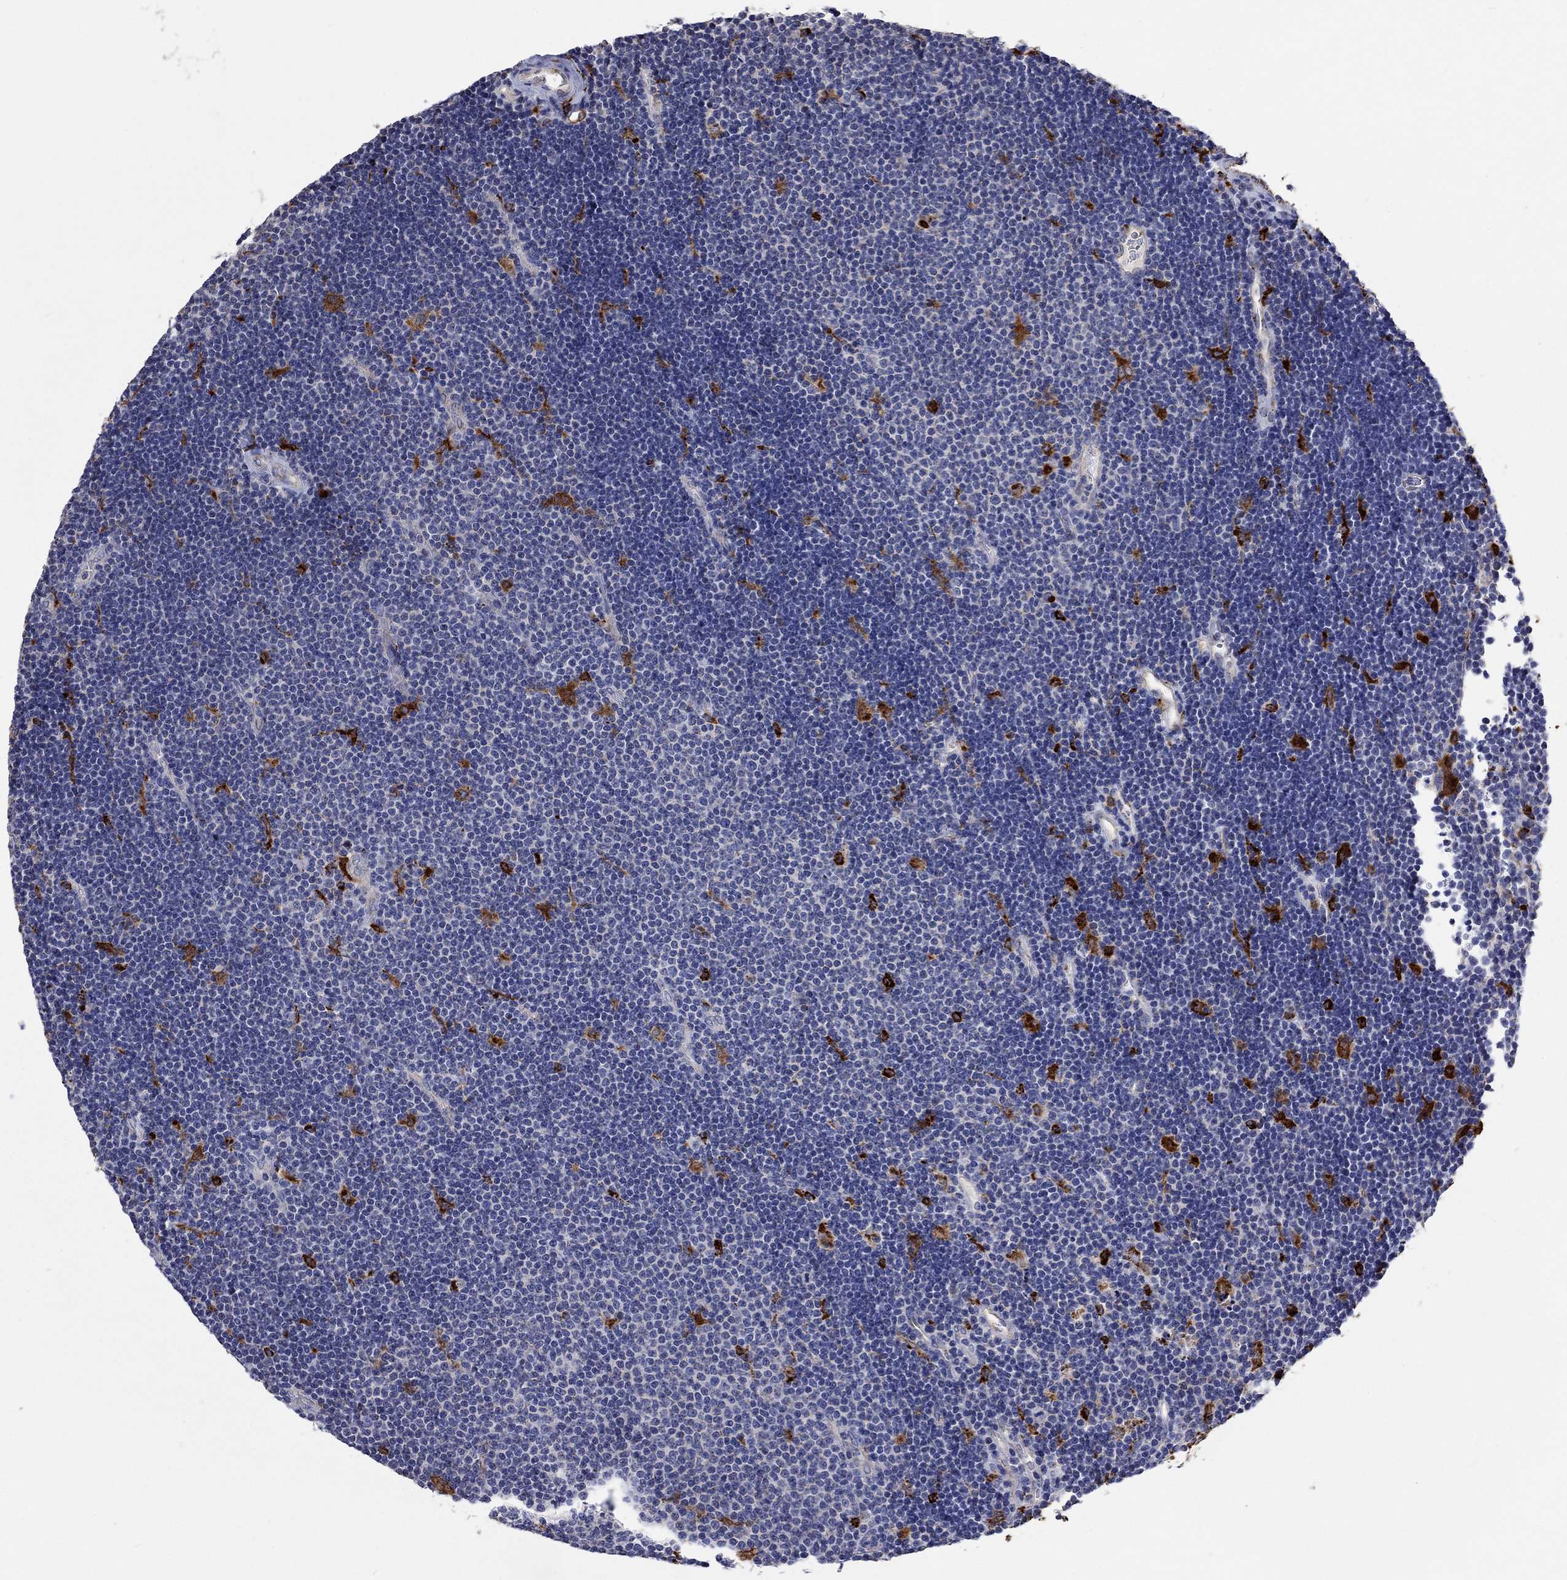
{"staining": {"intensity": "strong", "quantity": "<25%", "location": "cytoplasmic/membranous"}, "tissue": "lymphoma", "cell_type": "Tumor cells", "image_type": "cancer", "snomed": [{"axis": "morphology", "description": "Malignant lymphoma, non-Hodgkin's type, Low grade"}, {"axis": "topography", "description": "Brain"}], "caption": "Immunohistochemical staining of human malignant lymphoma, non-Hodgkin's type (low-grade) shows strong cytoplasmic/membranous protein positivity in about <25% of tumor cells.", "gene": "CTSB", "patient": {"sex": "female", "age": 66}}